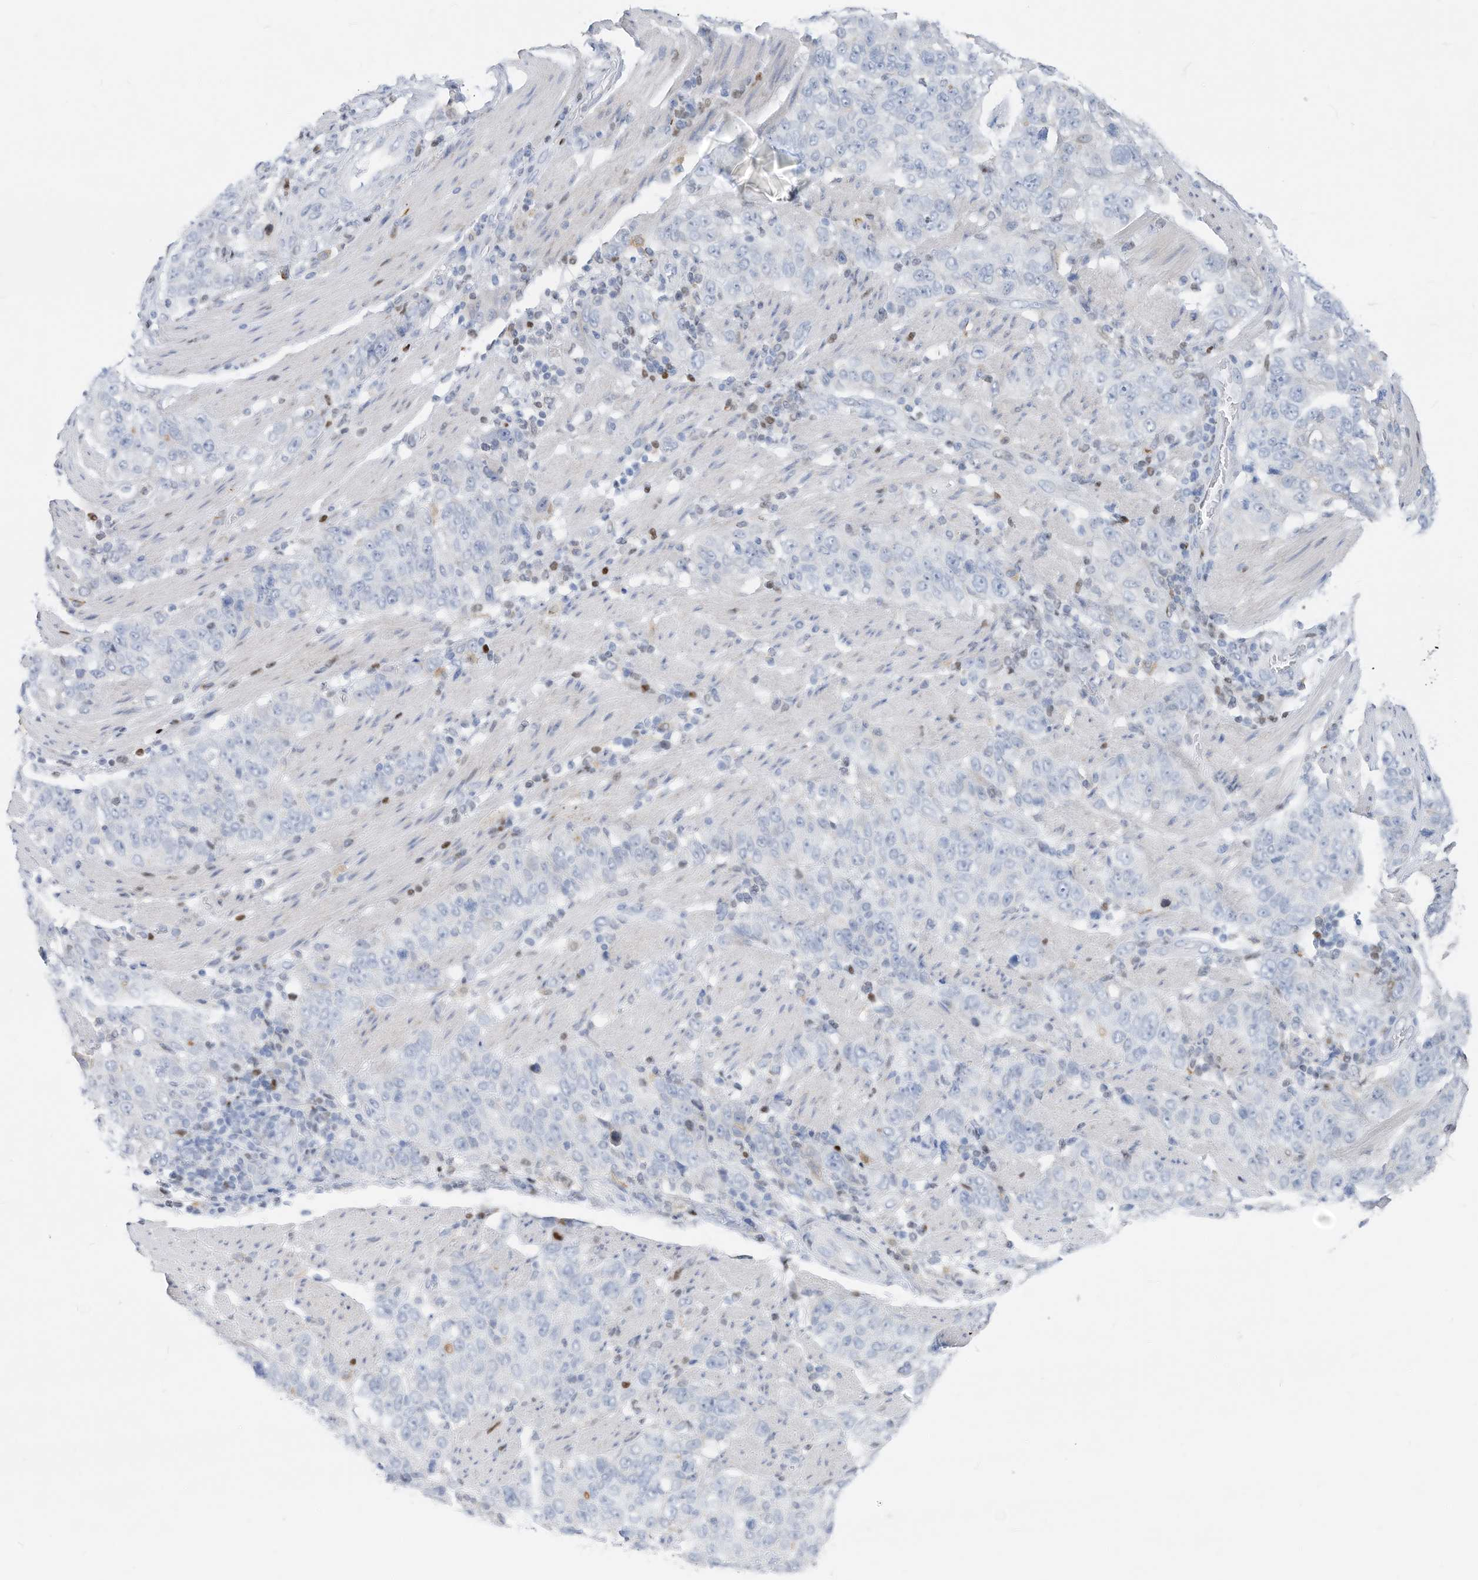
{"staining": {"intensity": "negative", "quantity": "none", "location": "none"}, "tissue": "stomach cancer", "cell_type": "Tumor cells", "image_type": "cancer", "snomed": [{"axis": "morphology", "description": "Adenocarcinoma, NOS"}, {"axis": "topography", "description": "Stomach"}], "caption": "High magnification brightfield microscopy of adenocarcinoma (stomach) stained with DAB (brown) and counterstained with hematoxylin (blue): tumor cells show no significant staining.", "gene": "FRS3", "patient": {"sex": "male", "age": 48}}